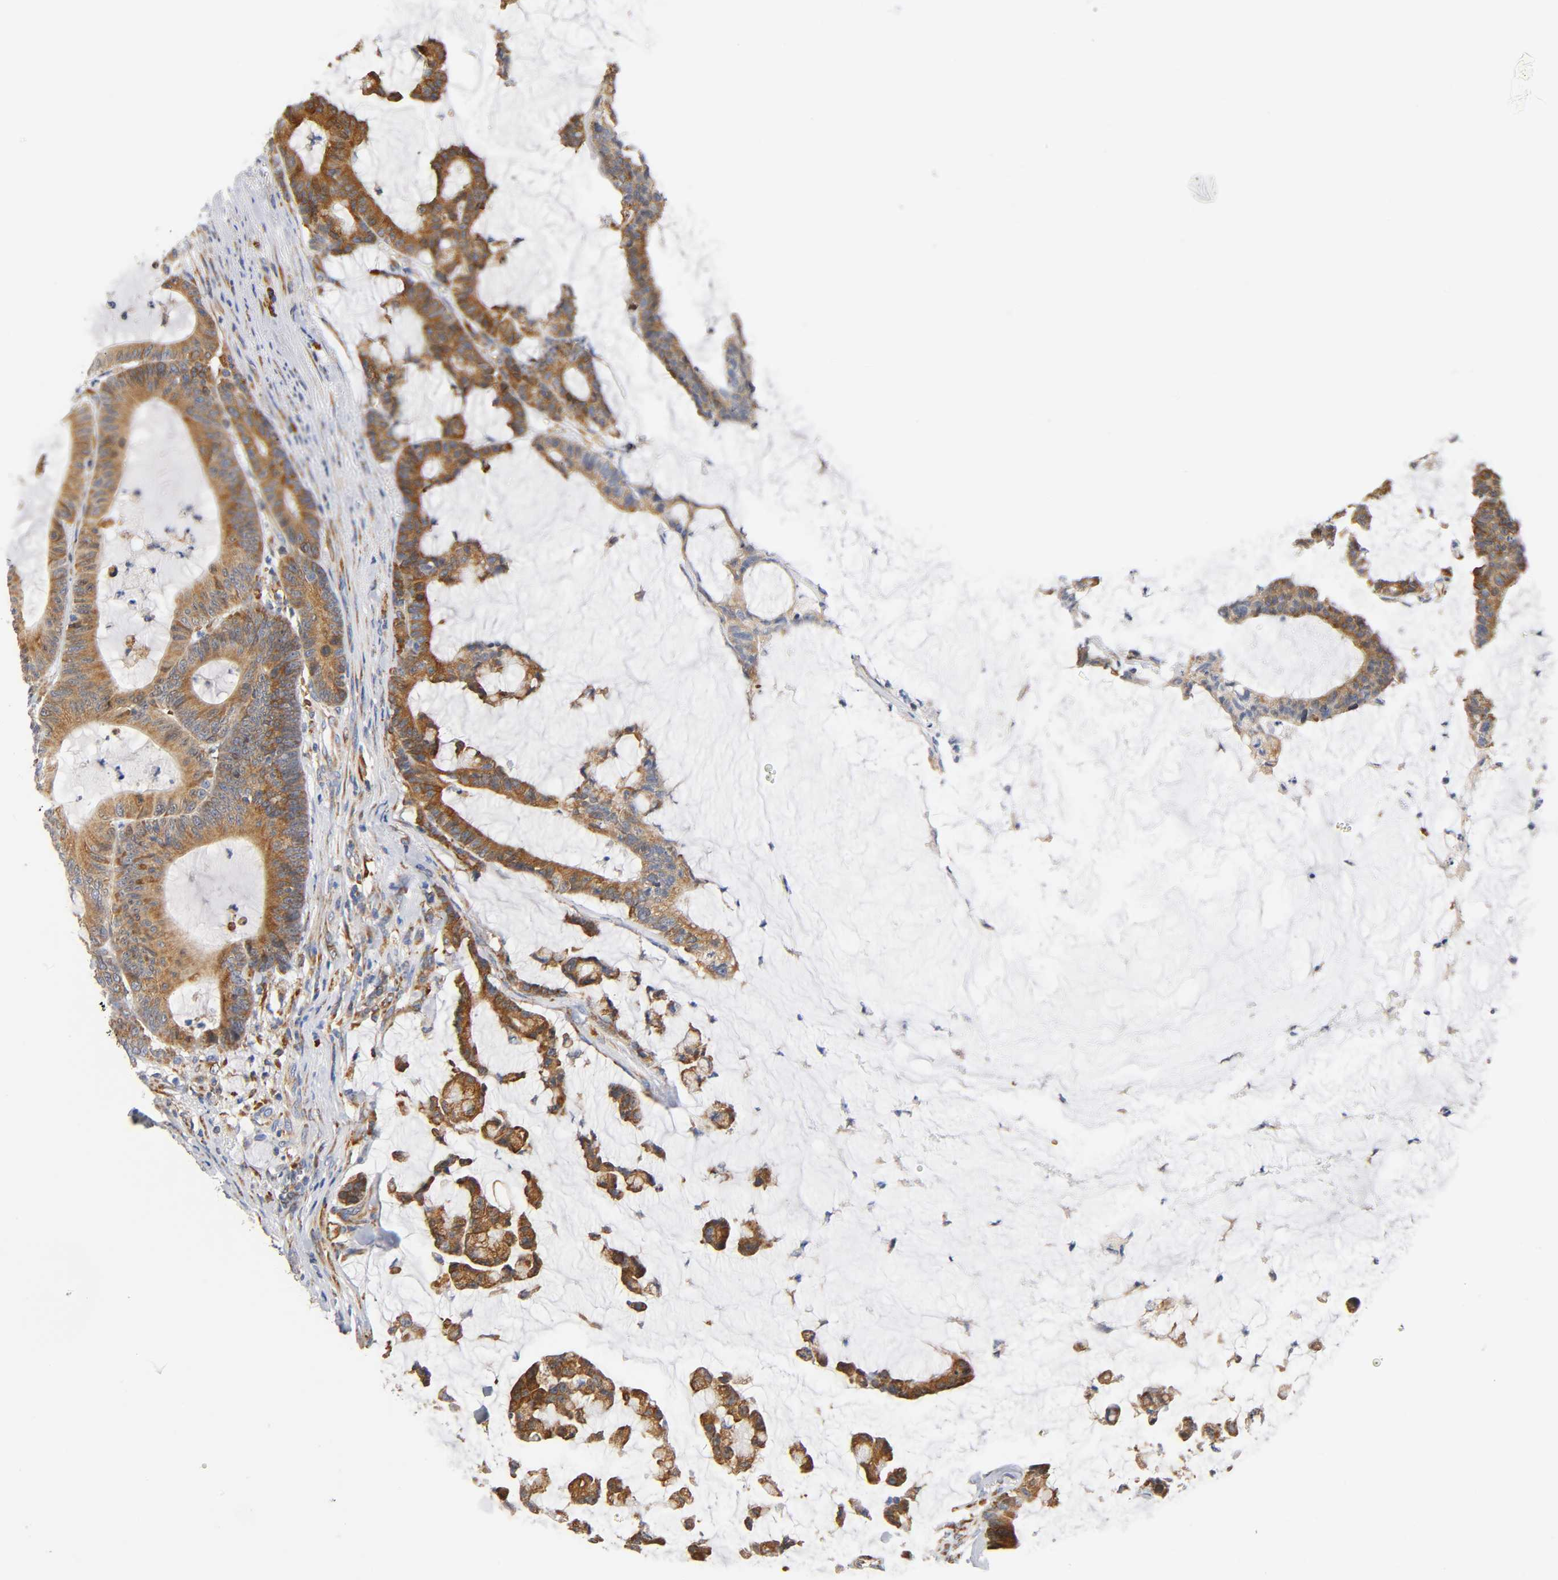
{"staining": {"intensity": "moderate", "quantity": "25%-75%", "location": "cytoplasmic/membranous"}, "tissue": "colorectal cancer", "cell_type": "Tumor cells", "image_type": "cancer", "snomed": [{"axis": "morphology", "description": "Adenocarcinoma, NOS"}, {"axis": "topography", "description": "Colon"}], "caption": "Brown immunohistochemical staining in colorectal cancer reveals moderate cytoplasmic/membranous expression in about 25%-75% of tumor cells.", "gene": "UCKL1", "patient": {"sex": "female", "age": 84}}